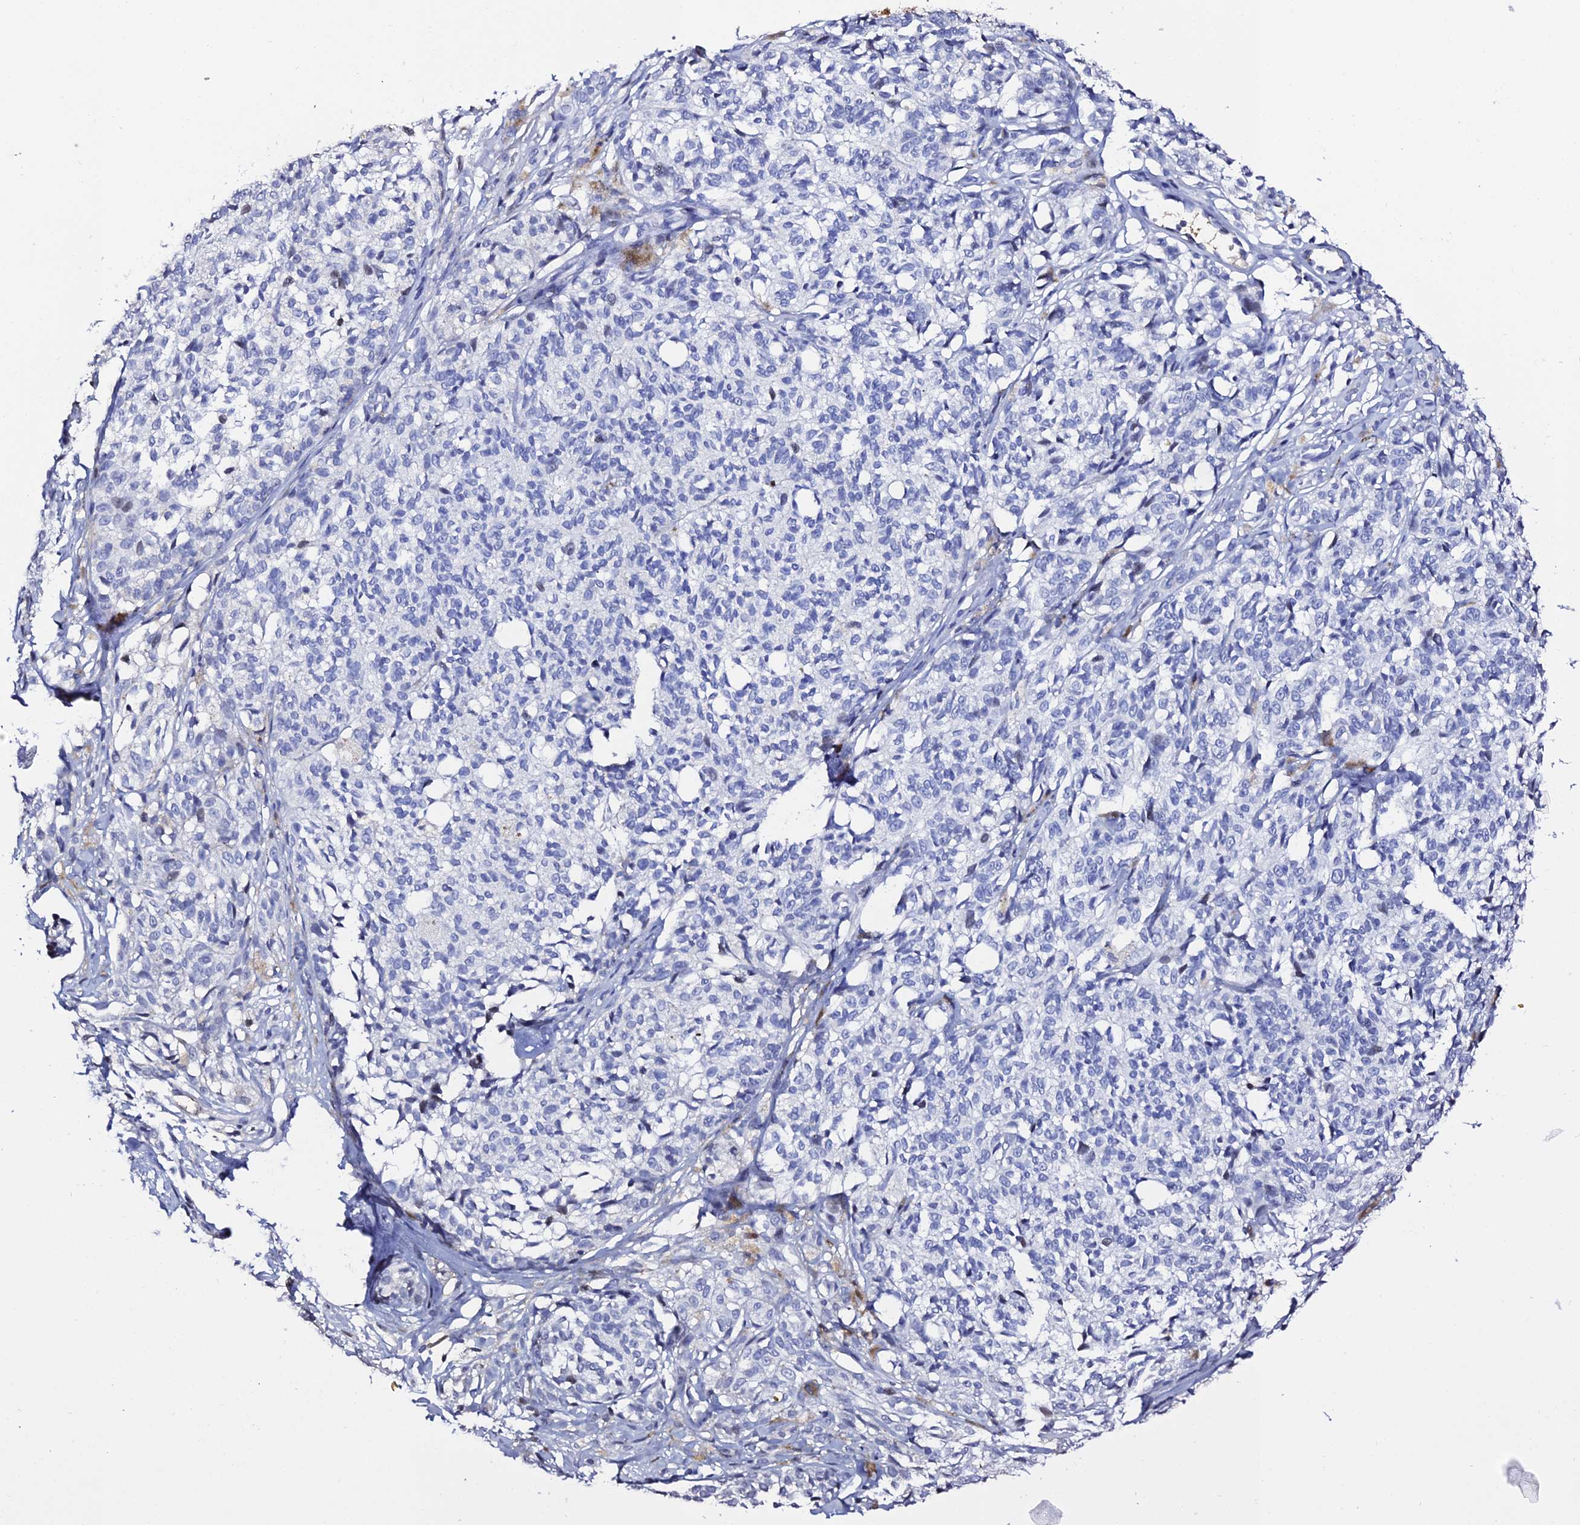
{"staining": {"intensity": "moderate", "quantity": "<25%", "location": "cytoplasmic/membranous"}, "tissue": "melanoma", "cell_type": "Tumor cells", "image_type": "cancer", "snomed": [{"axis": "morphology", "description": "Malignant melanoma, NOS"}, {"axis": "topography", "description": "Skin of upper extremity"}], "caption": "A micrograph showing moderate cytoplasmic/membranous expression in about <25% of tumor cells in malignant melanoma, as visualized by brown immunohistochemical staining.", "gene": "DEFB132", "patient": {"sex": "male", "age": 40}}